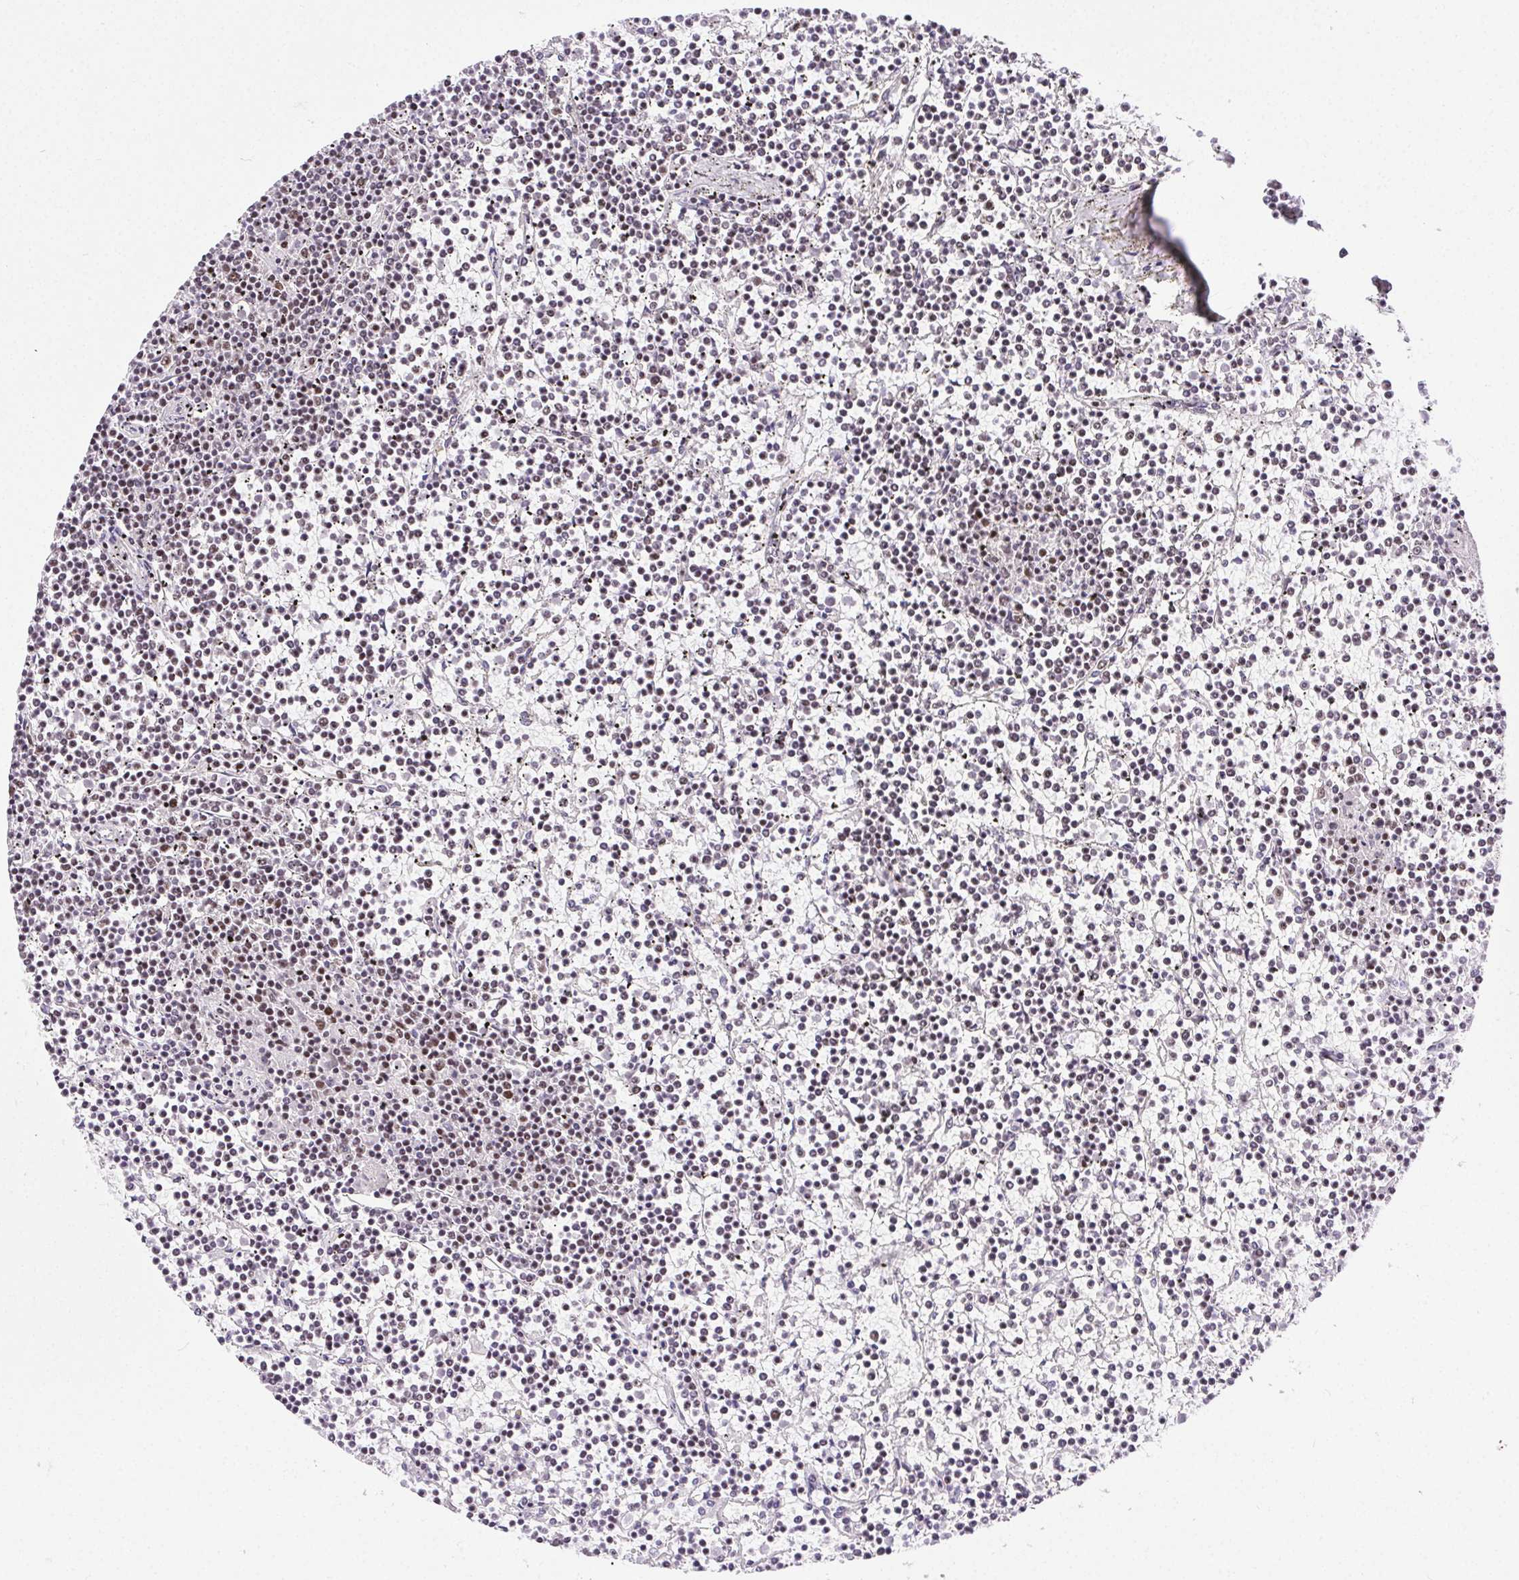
{"staining": {"intensity": "weak", "quantity": "<25%", "location": "nuclear"}, "tissue": "lymphoma", "cell_type": "Tumor cells", "image_type": "cancer", "snomed": [{"axis": "morphology", "description": "Malignant lymphoma, non-Hodgkin's type, Low grade"}, {"axis": "topography", "description": "Spleen"}], "caption": "High magnification brightfield microscopy of malignant lymphoma, non-Hodgkin's type (low-grade) stained with DAB (3,3'-diaminobenzidine) (brown) and counterstained with hematoxylin (blue): tumor cells show no significant positivity.", "gene": "TRA2B", "patient": {"sex": "female", "age": 19}}